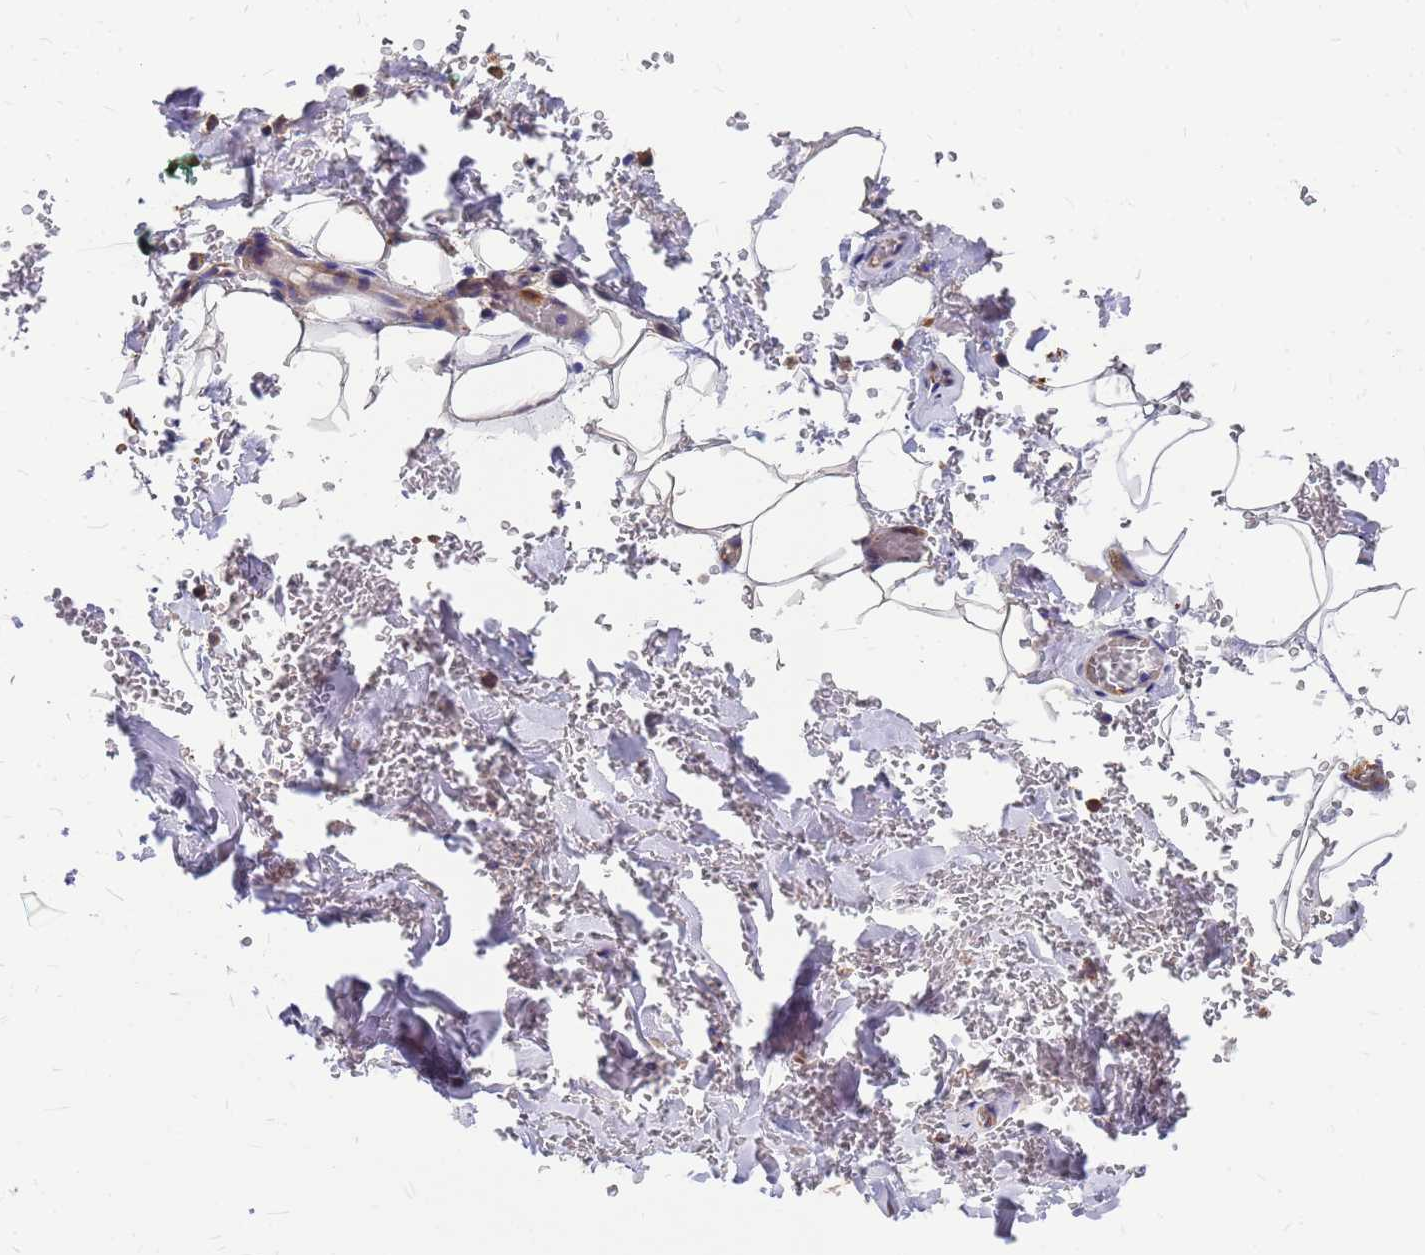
{"staining": {"intensity": "weak", "quantity": "25%-75%", "location": "cytoplasmic/membranous"}, "tissue": "adipose tissue", "cell_type": "Adipocytes", "image_type": "normal", "snomed": [{"axis": "morphology", "description": "Normal tissue, NOS"}, {"axis": "topography", "description": "Lymph node"}, {"axis": "topography", "description": "Bronchus"}], "caption": "Adipocytes reveal low levels of weak cytoplasmic/membranous positivity in about 25%-75% of cells in normal human adipose tissue.", "gene": "GID4", "patient": {"sex": "male", "age": 63}}